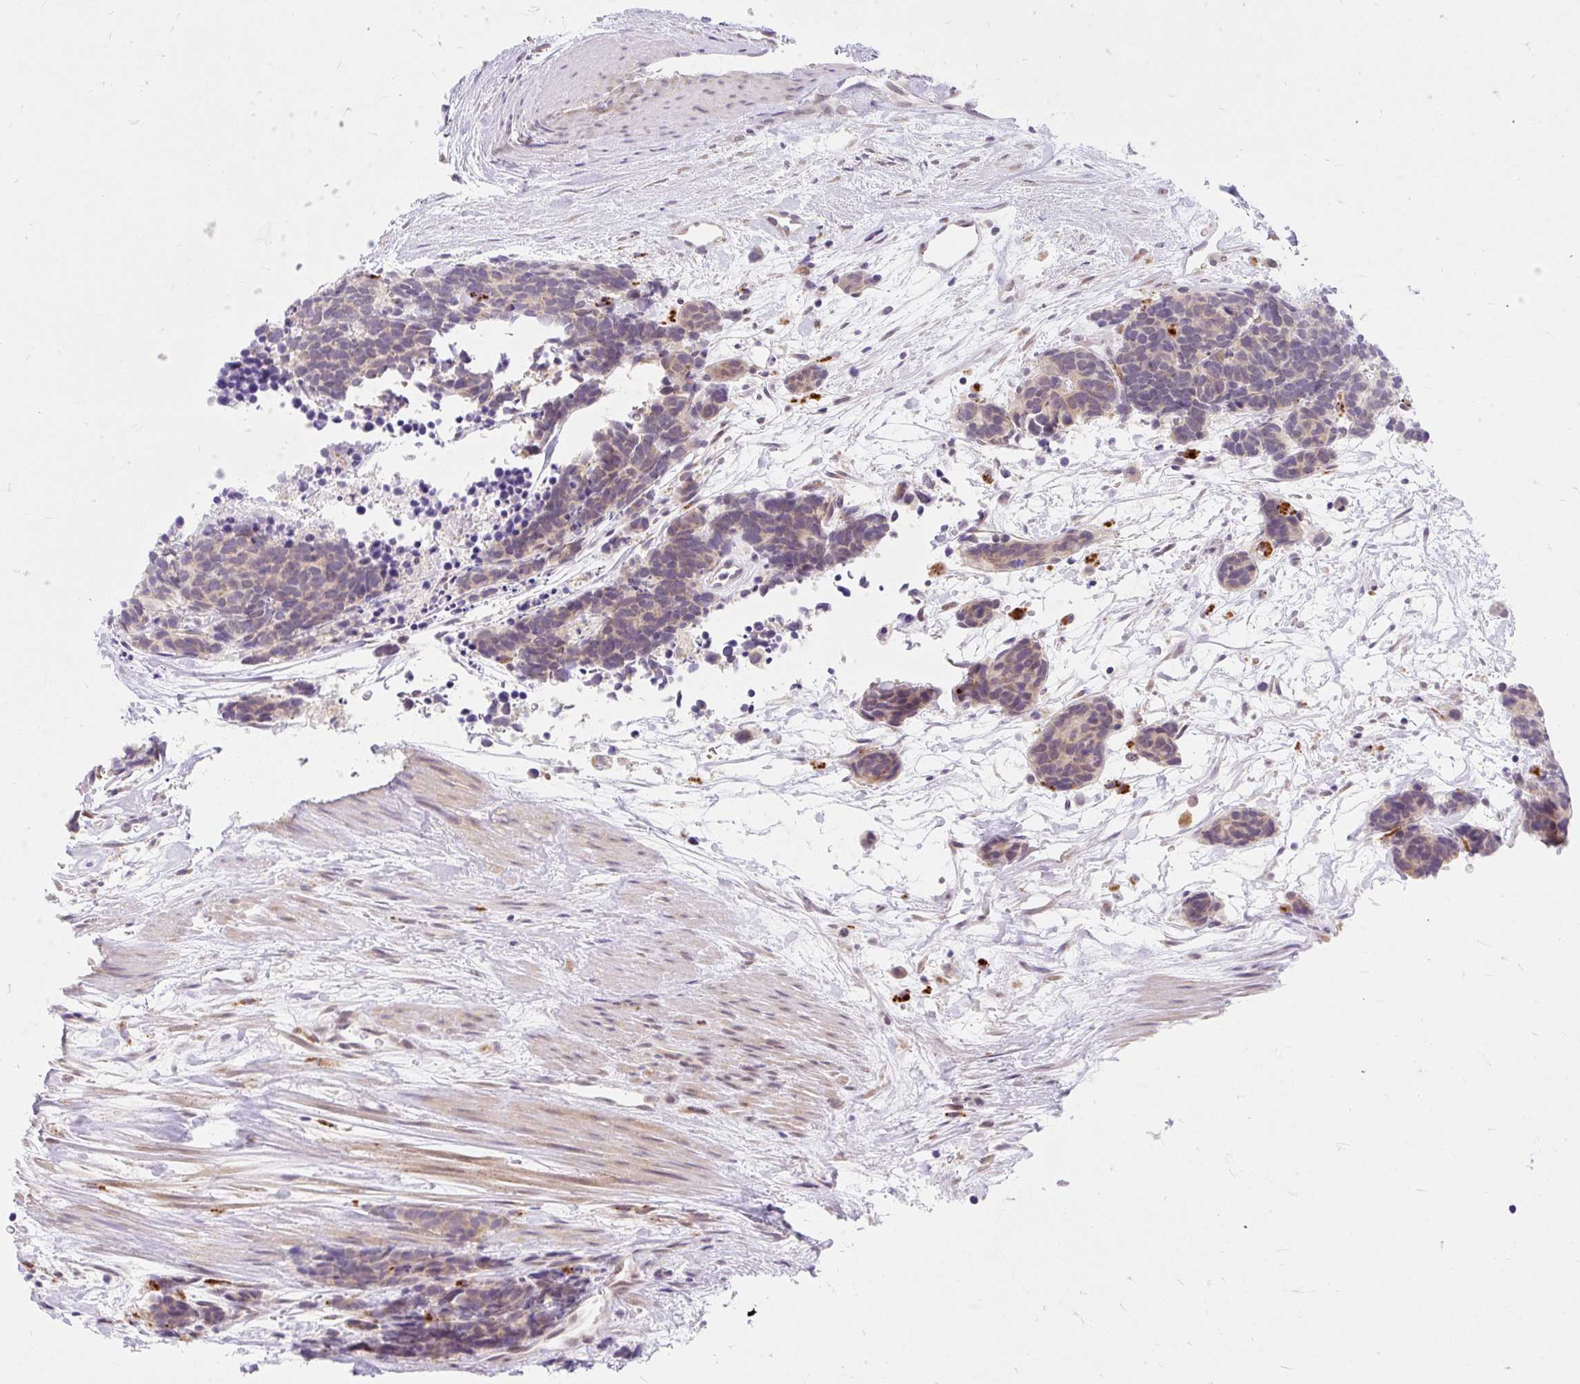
{"staining": {"intensity": "weak", "quantity": "25%-75%", "location": "cytoplasmic/membranous"}, "tissue": "carcinoid", "cell_type": "Tumor cells", "image_type": "cancer", "snomed": [{"axis": "morphology", "description": "Carcinoma, NOS"}, {"axis": "morphology", "description": "Carcinoid, malignant, NOS"}, {"axis": "topography", "description": "Prostate"}], "caption": "Immunohistochemical staining of human carcinoma shows low levels of weak cytoplasmic/membranous protein positivity in about 25%-75% of tumor cells.", "gene": "SRSF10", "patient": {"sex": "male", "age": 57}}